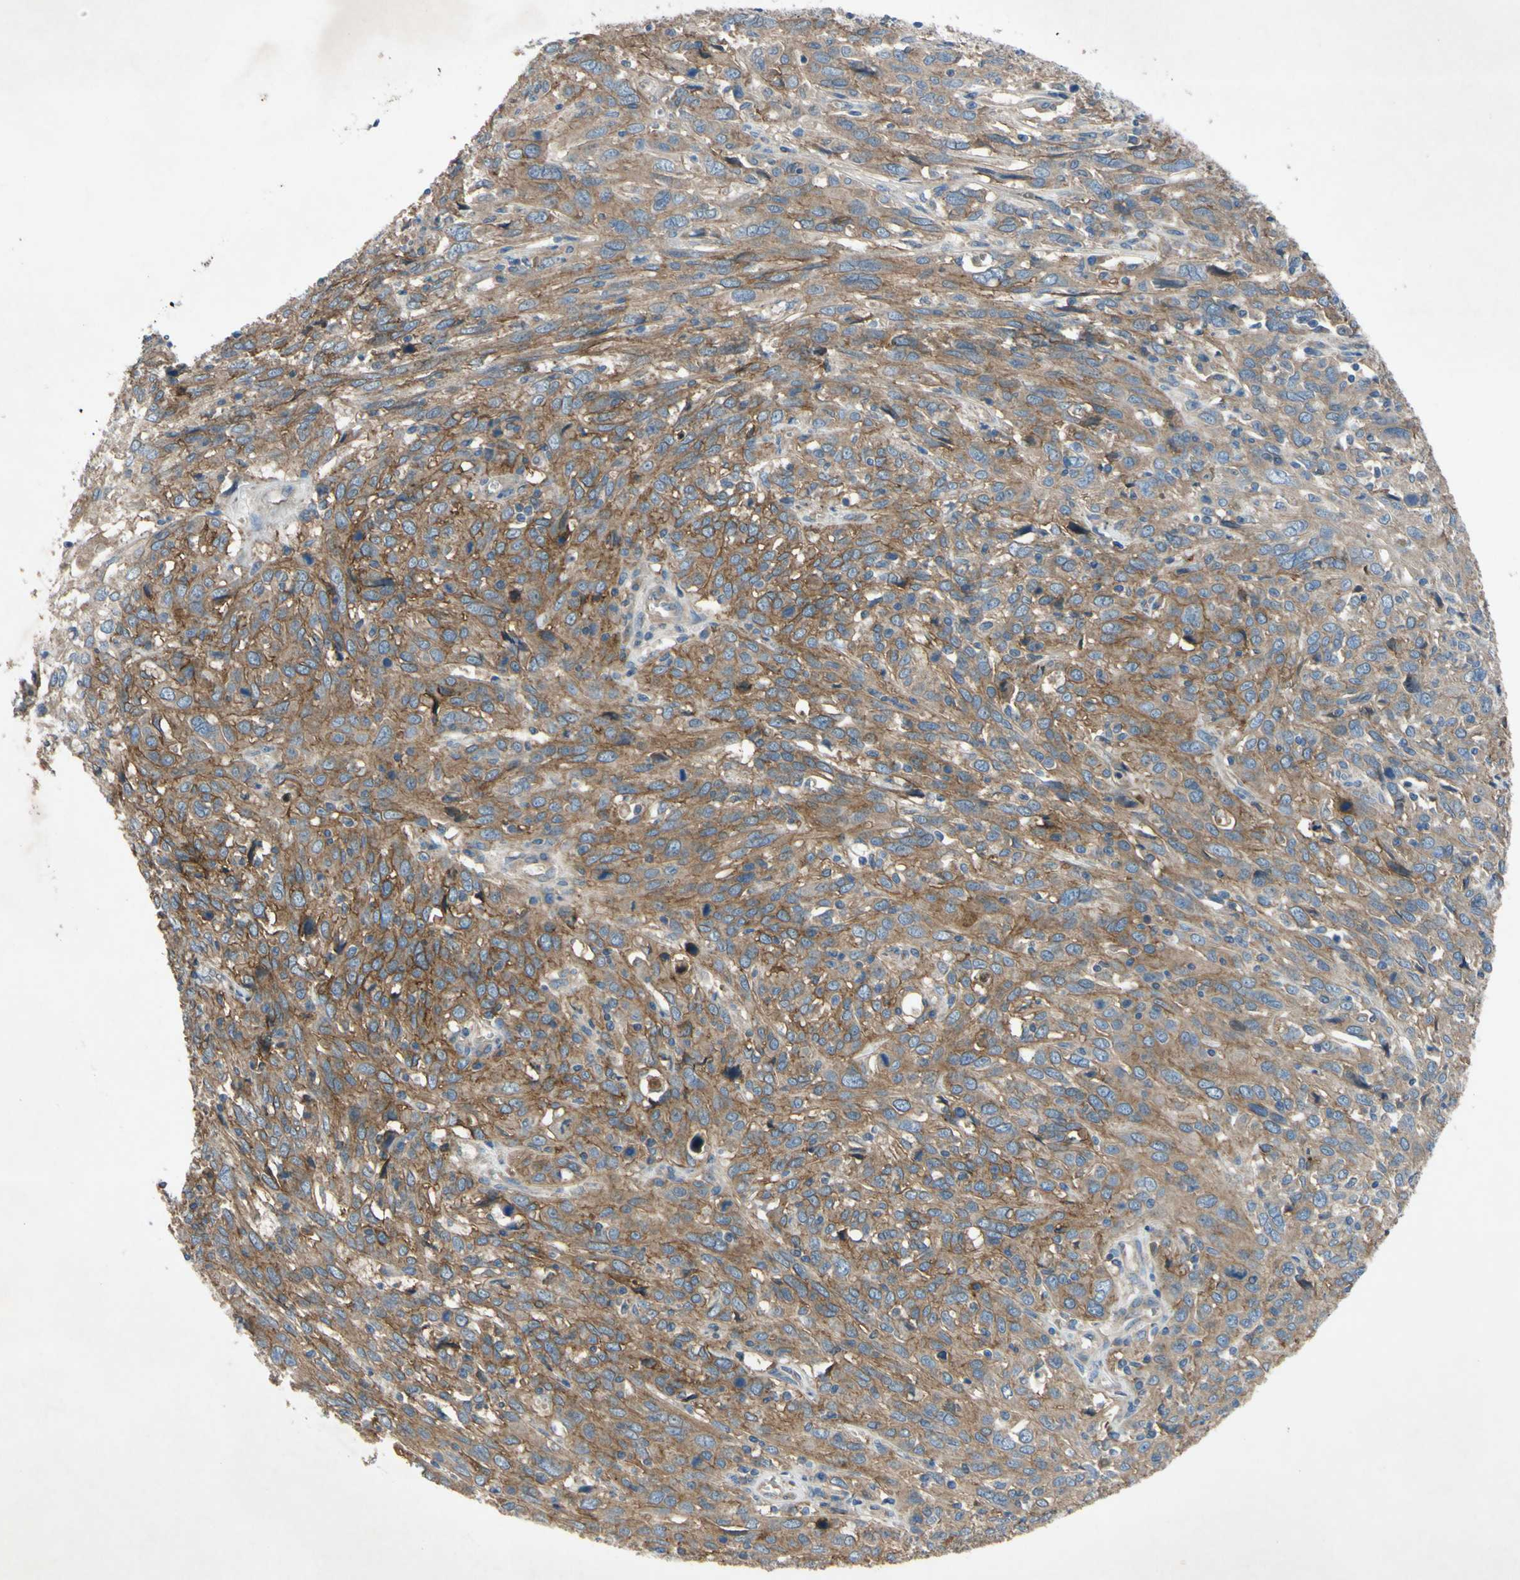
{"staining": {"intensity": "moderate", "quantity": ">75%", "location": "cytoplasmic/membranous"}, "tissue": "cervical cancer", "cell_type": "Tumor cells", "image_type": "cancer", "snomed": [{"axis": "morphology", "description": "Squamous cell carcinoma, NOS"}, {"axis": "topography", "description": "Cervix"}], "caption": "Cervical squamous cell carcinoma stained for a protein (brown) demonstrates moderate cytoplasmic/membranous positive staining in about >75% of tumor cells.", "gene": "HILPDA", "patient": {"sex": "female", "age": 46}}